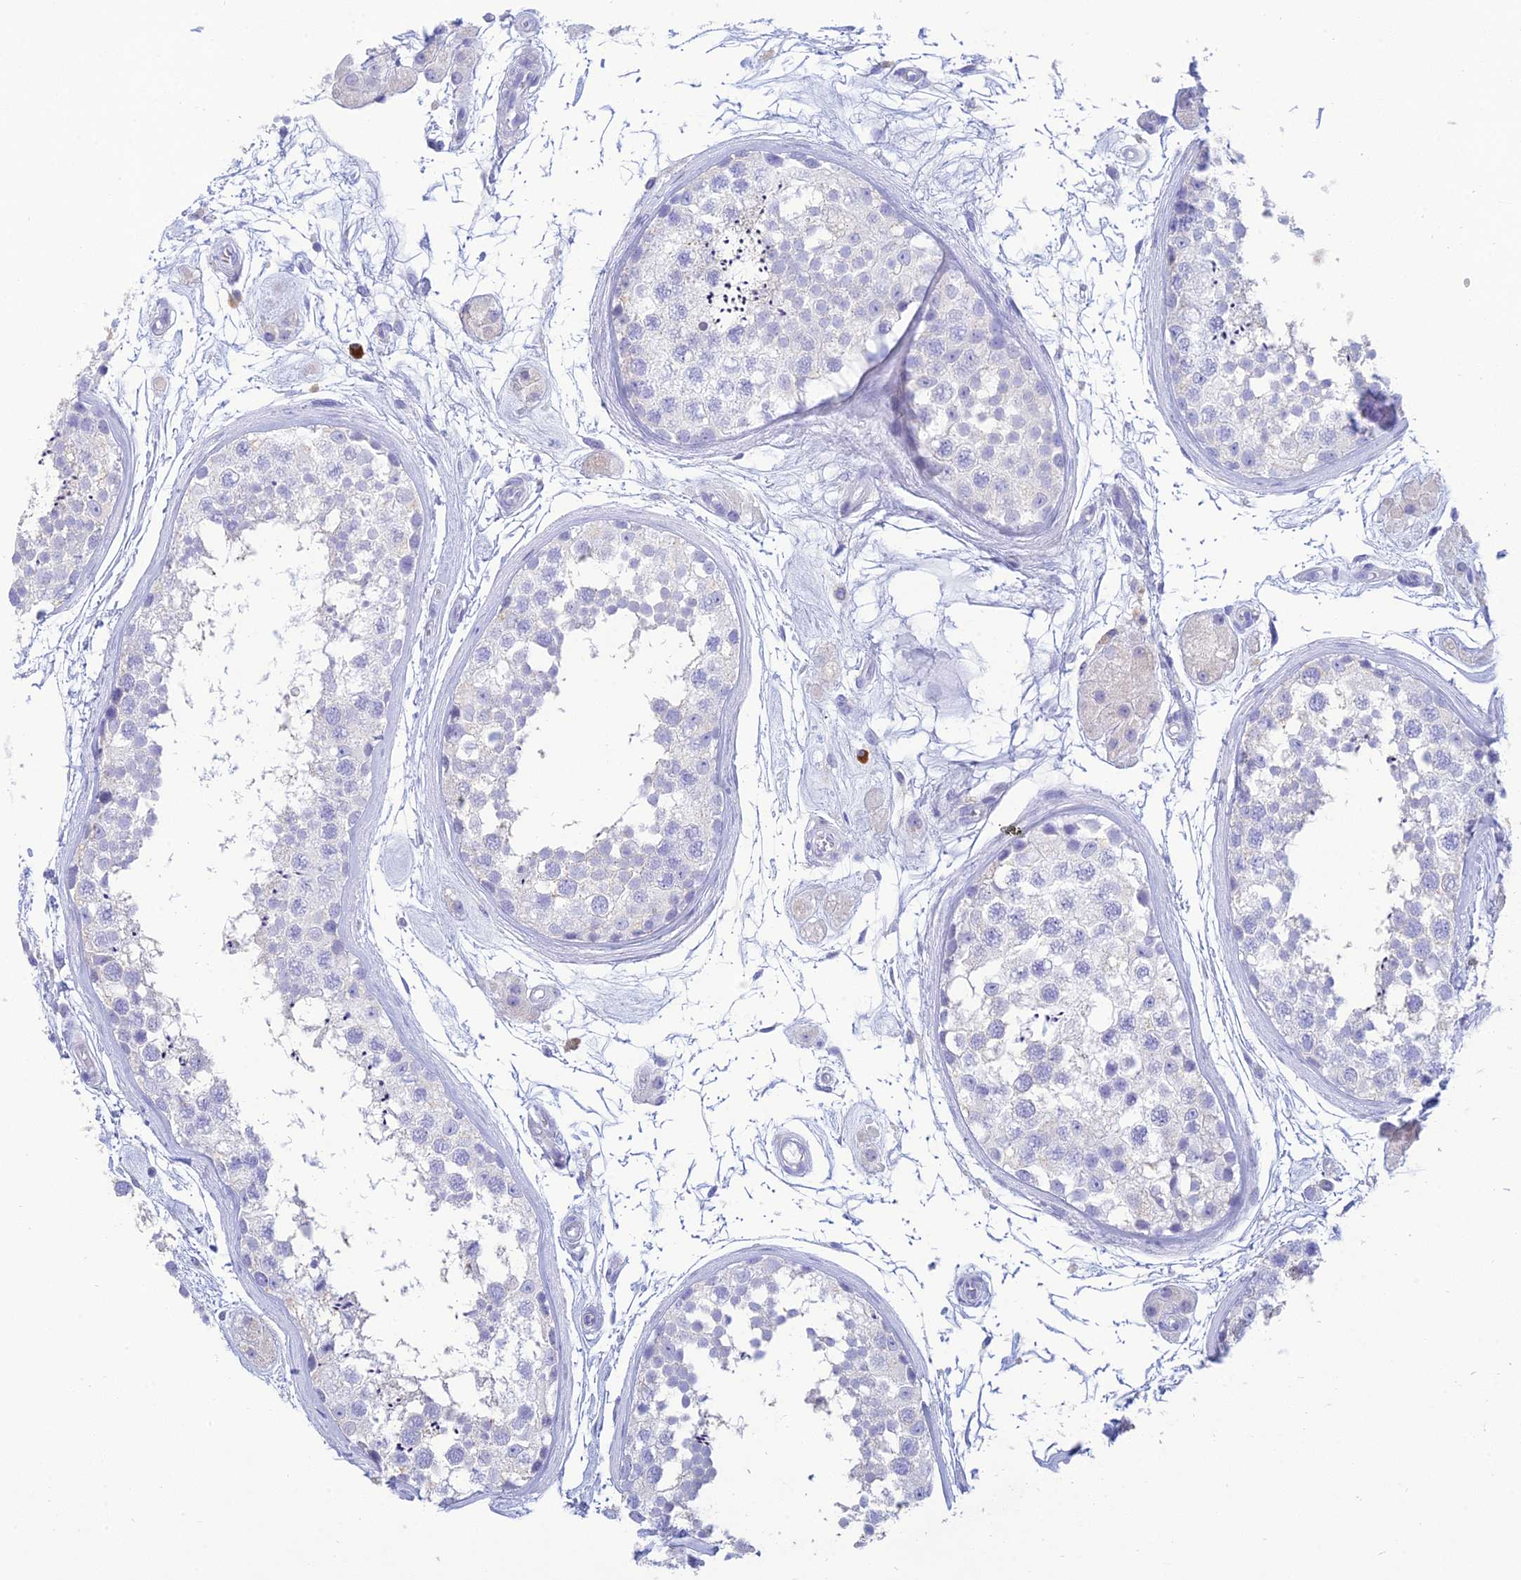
{"staining": {"intensity": "negative", "quantity": "none", "location": "none"}, "tissue": "testis", "cell_type": "Cells in seminiferous ducts", "image_type": "normal", "snomed": [{"axis": "morphology", "description": "Normal tissue, NOS"}, {"axis": "topography", "description": "Testis"}], "caption": "There is no significant staining in cells in seminiferous ducts of testis. Brightfield microscopy of IHC stained with DAB (3,3'-diaminobenzidine) (brown) and hematoxylin (blue), captured at high magnification.", "gene": "MAL2", "patient": {"sex": "male", "age": 56}}